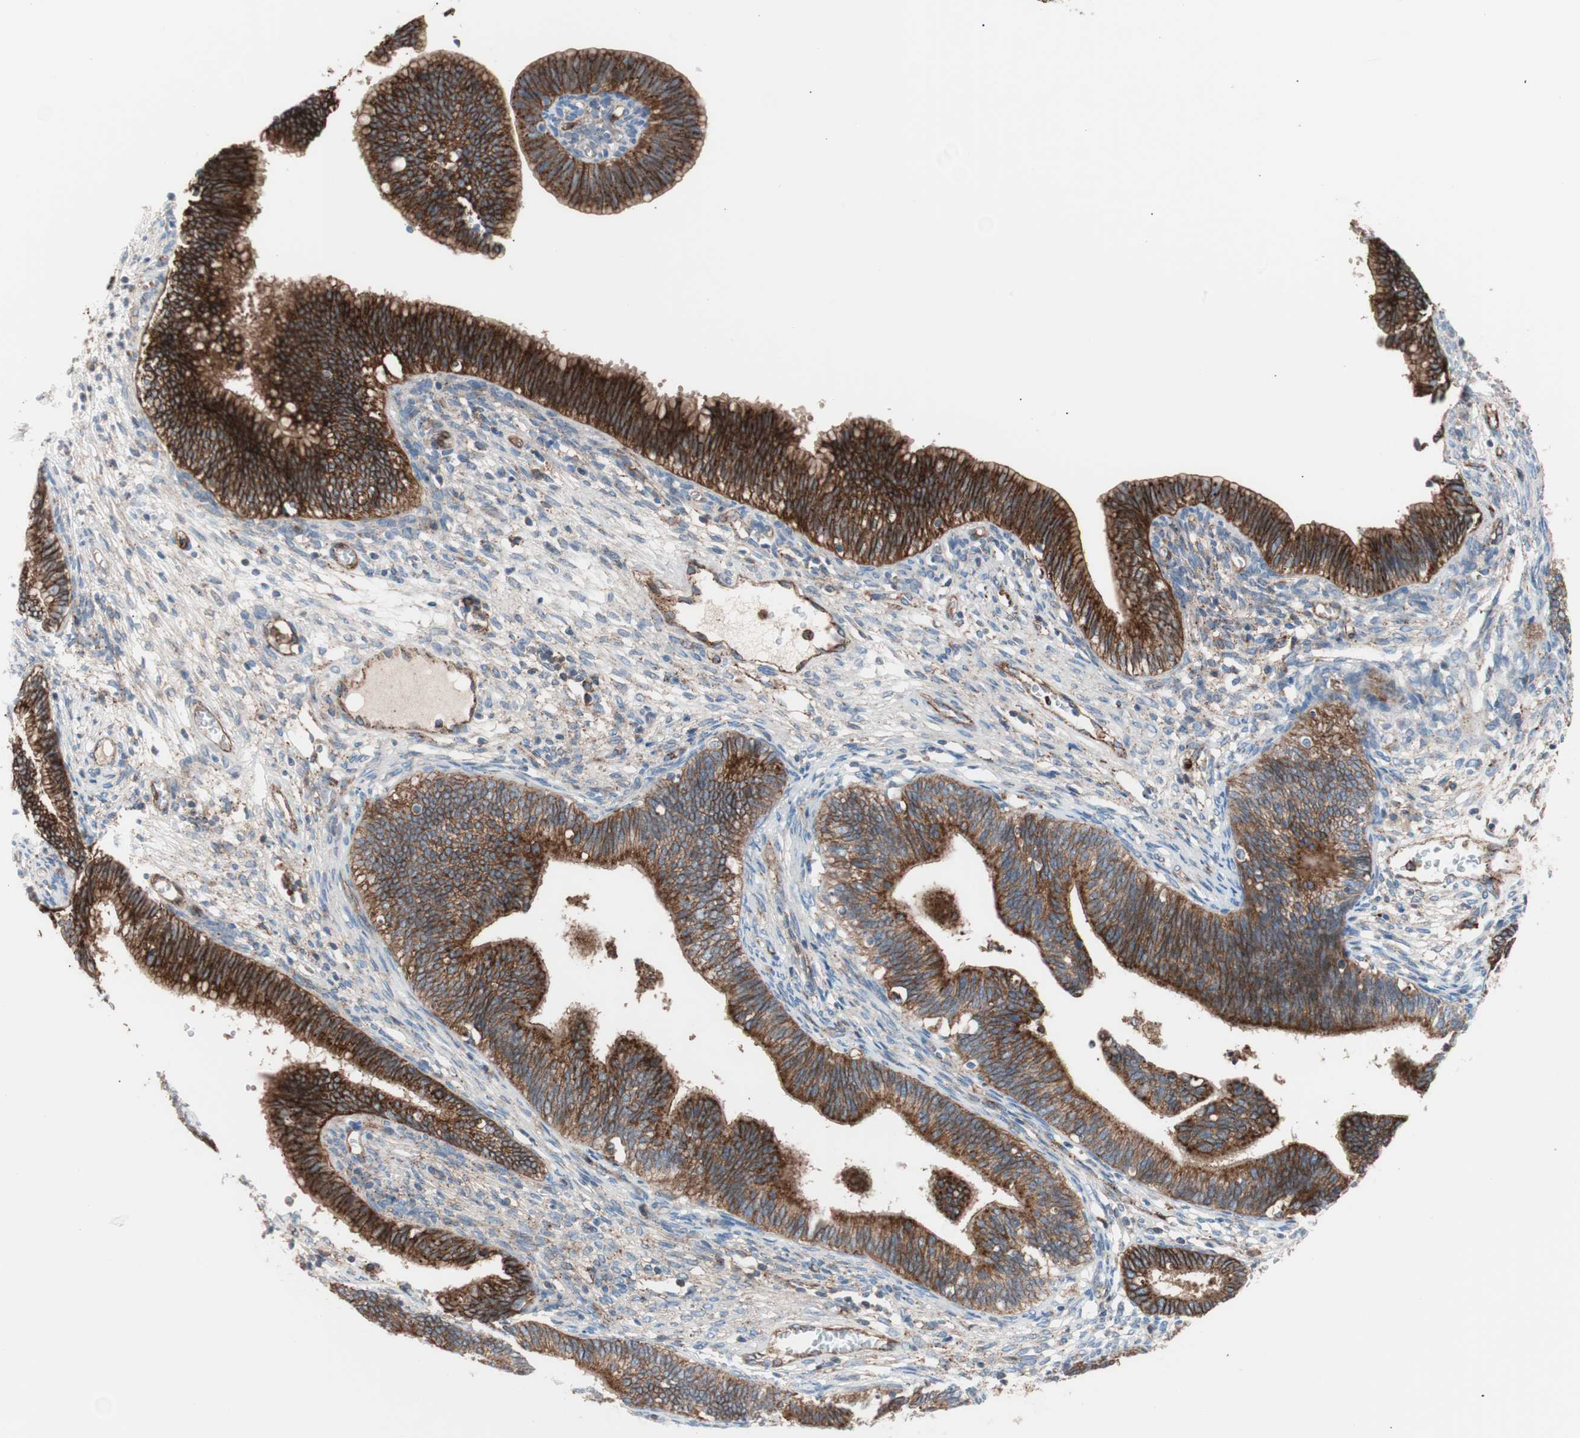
{"staining": {"intensity": "strong", "quantity": ">75%", "location": "cytoplasmic/membranous"}, "tissue": "cervical cancer", "cell_type": "Tumor cells", "image_type": "cancer", "snomed": [{"axis": "morphology", "description": "Adenocarcinoma, NOS"}, {"axis": "topography", "description": "Cervix"}], "caption": "This is an image of immunohistochemistry (IHC) staining of cervical cancer (adenocarcinoma), which shows strong expression in the cytoplasmic/membranous of tumor cells.", "gene": "FLOT2", "patient": {"sex": "female", "age": 44}}